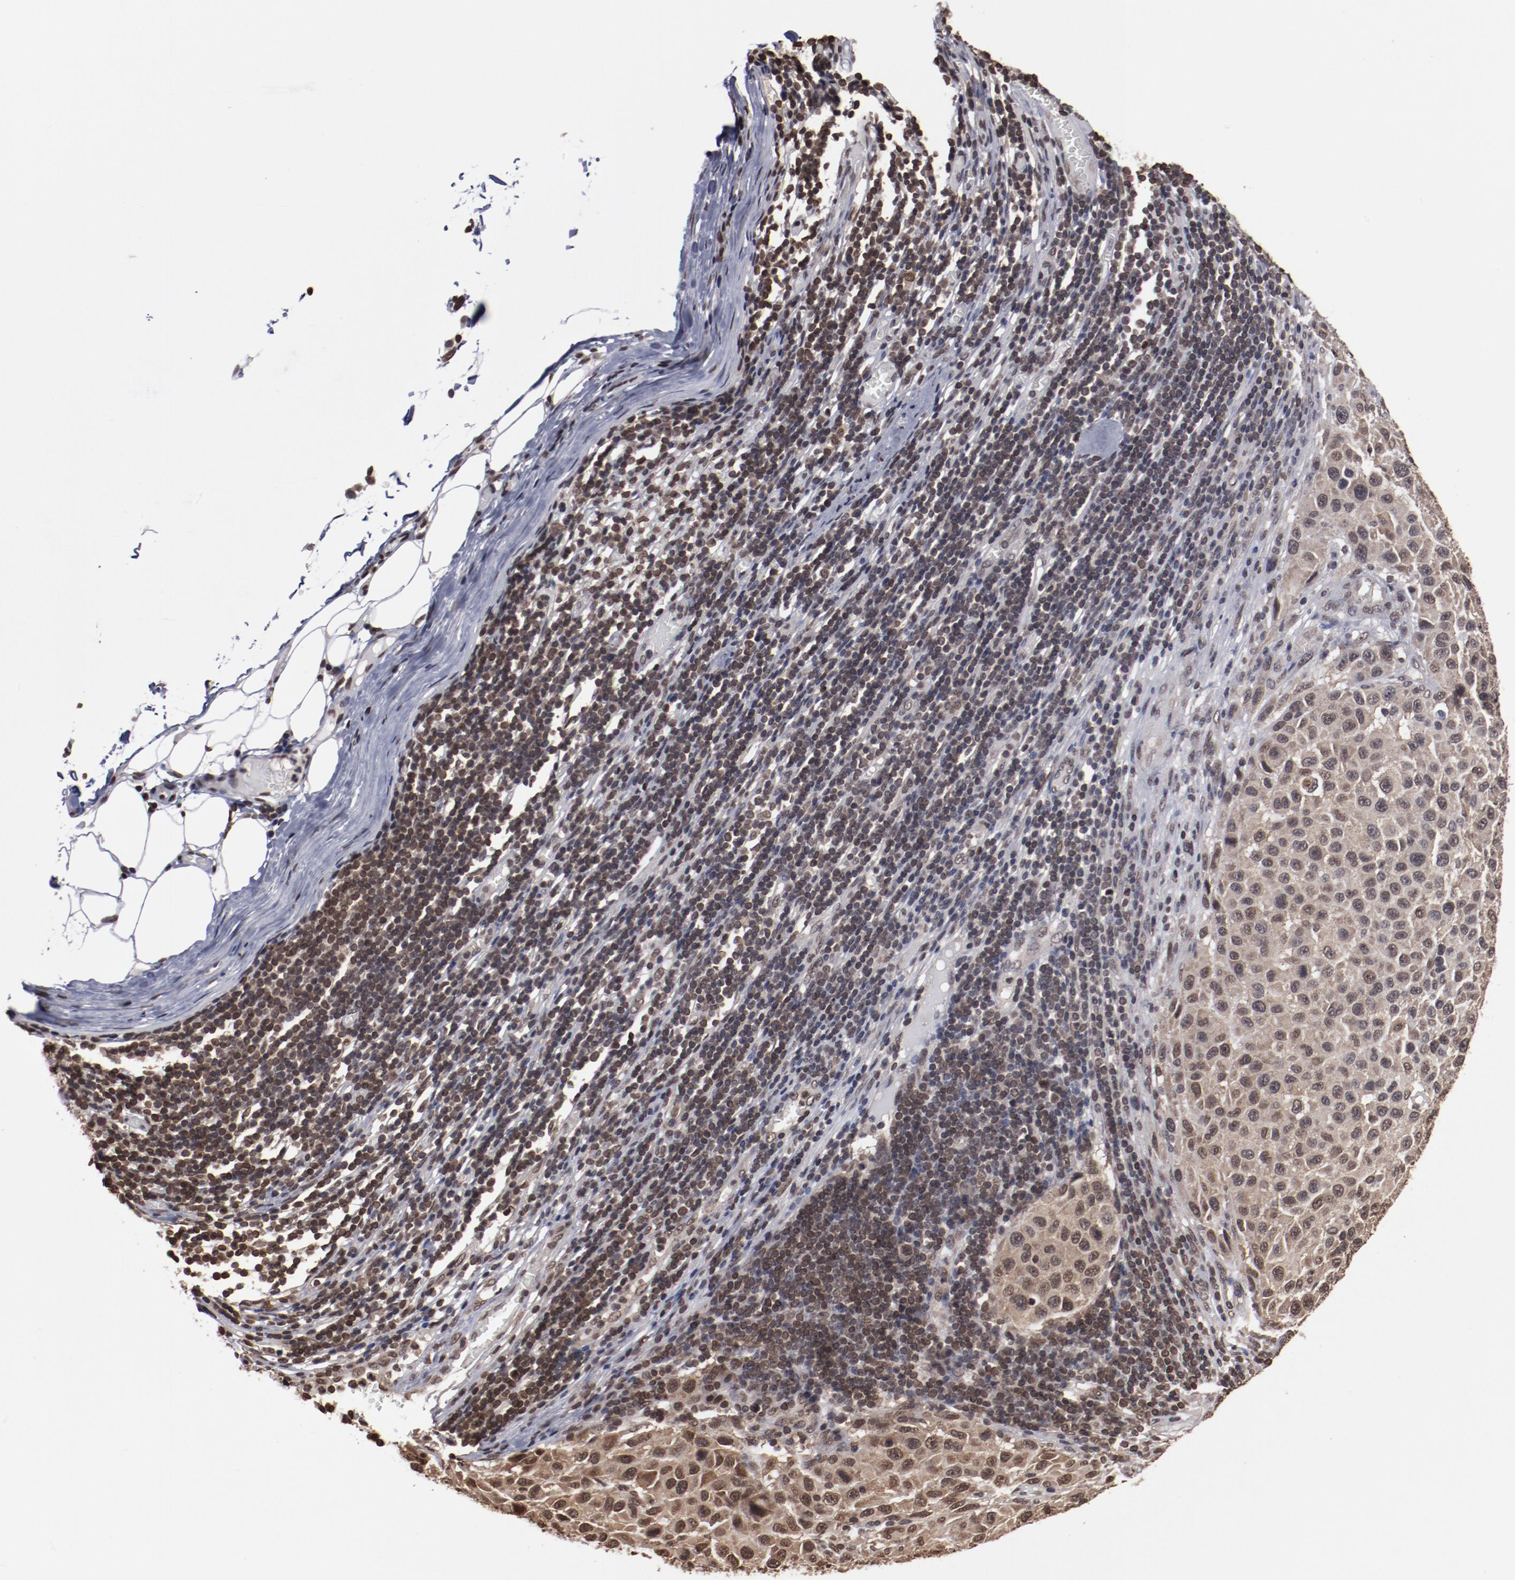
{"staining": {"intensity": "moderate", "quantity": ">75%", "location": "nuclear"}, "tissue": "melanoma", "cell_type": "Tumor cells", "image_type": "cancer", "snomed": [{"axis": "morphology", "description": "Malignant melanoma, Metastatic site"}, {"axis": "topography", "description": "Lymph node"}], "caption": "Immunohistochemistry (IHC) photomicrograph of neoplastic tissue: human melanoma stained using immunohistochemistry exhibits medium levels of moderate protein expression localized specifically in the nuclear of tumor cells, appearing as a nuclear brown color.", "gene": "AKT1", "patient": {"sex": "male", "age": 61}}